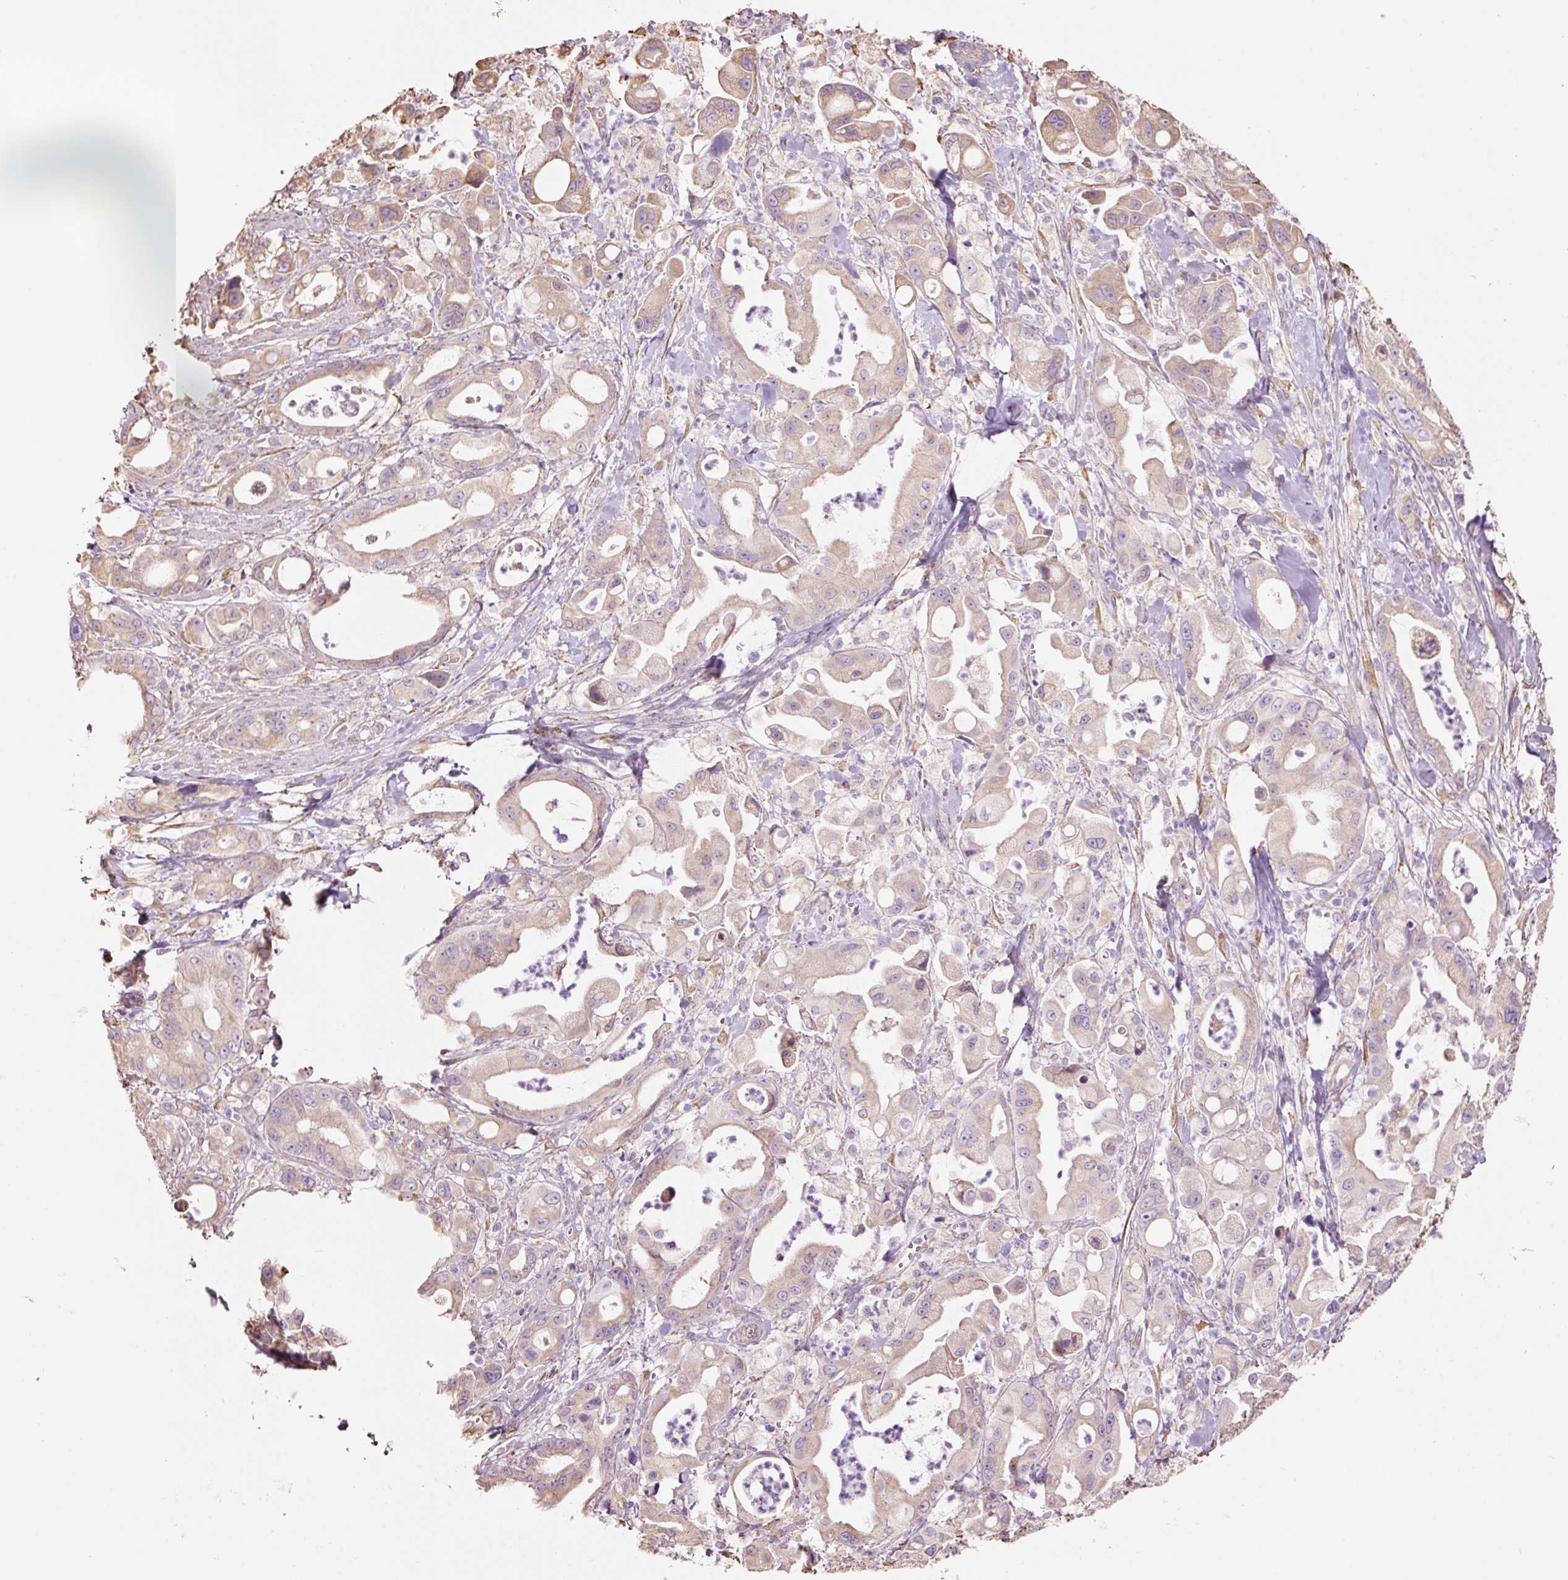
{"staining": {"intensity": "weak", "quantity": "25%-75%", "location": "cytoplasmic/membranous"}, "tissue": "pancreatic cancer", "cell_type": "Tumor cells", "image_type": "cancer", "snomed": [{"axis": "morphology", "description": "Adenocarcinoma, NOS"}, {"axis": "topography", "description": "Pancreas"}], "caption": "The micrograph demonstrates a brown stain indicating the presence of a protein in the cytoplasmic/membranous of tumor cells in pancreatic adenocarcinoma. (Brightfield microscopy of DAB IHC at high magnification).", "gene": "GCG", "patient": {"sex": "male", "age": 68}}